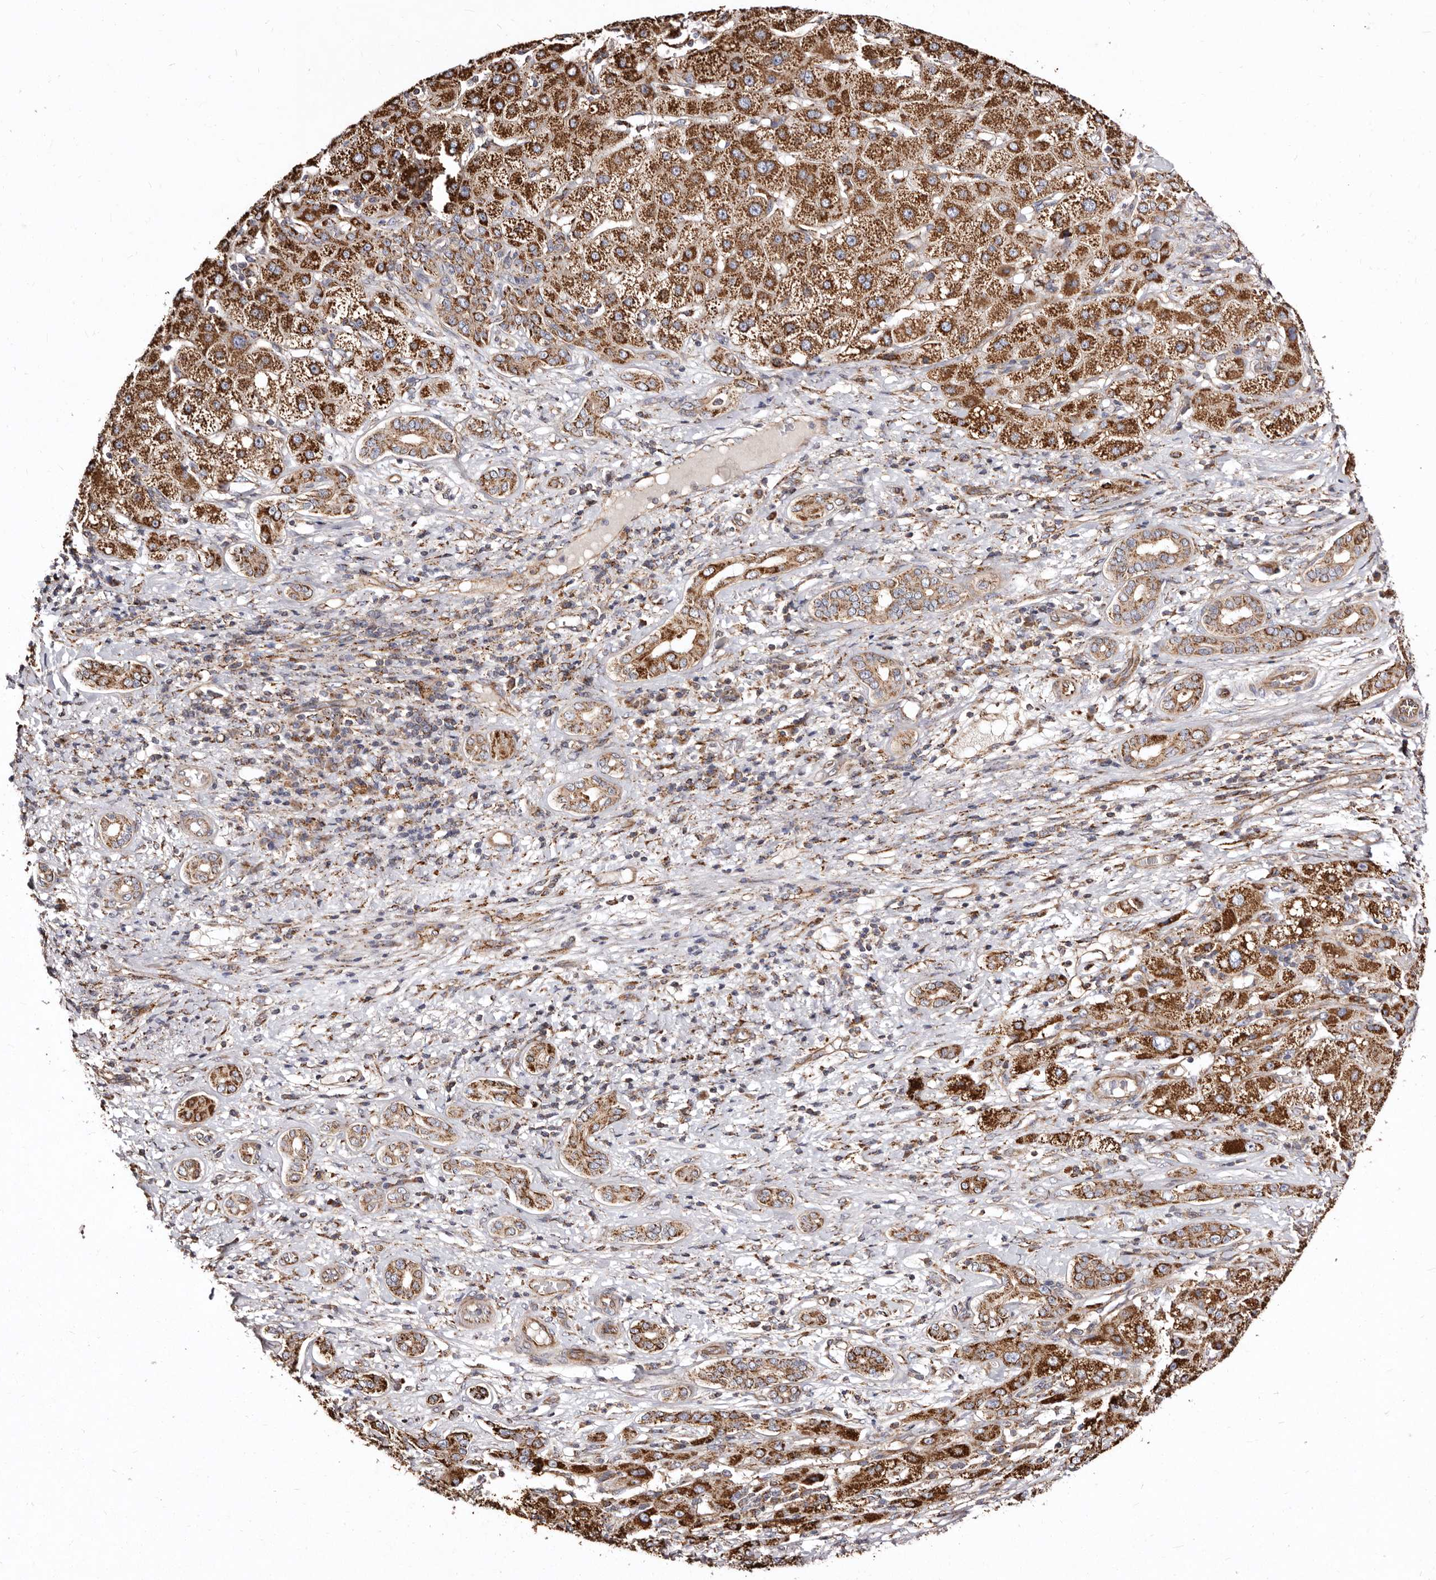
{"staining": {"intensity": "strong", "quantity": ">75%", "location": "cytoplasmic/membranous"}, "tissue": "liver cancer", "cell_type": "Tumor cells", "image_type": "cancer", "snomed": [{"axis": "morphology", "description": "Carcinoma, Hepatocellular, NOS"}, {"axis": "topography", "description": "Liver"}], "caption": "Immunohistochemical staining of liver hepatocellular carcinoma demonstrates high levels of strong cytoplasmic/membranous positivity in about >75% of tumor cells.", "gene": "LUZP1", "patient": {"sex": "male", "age": 65}}